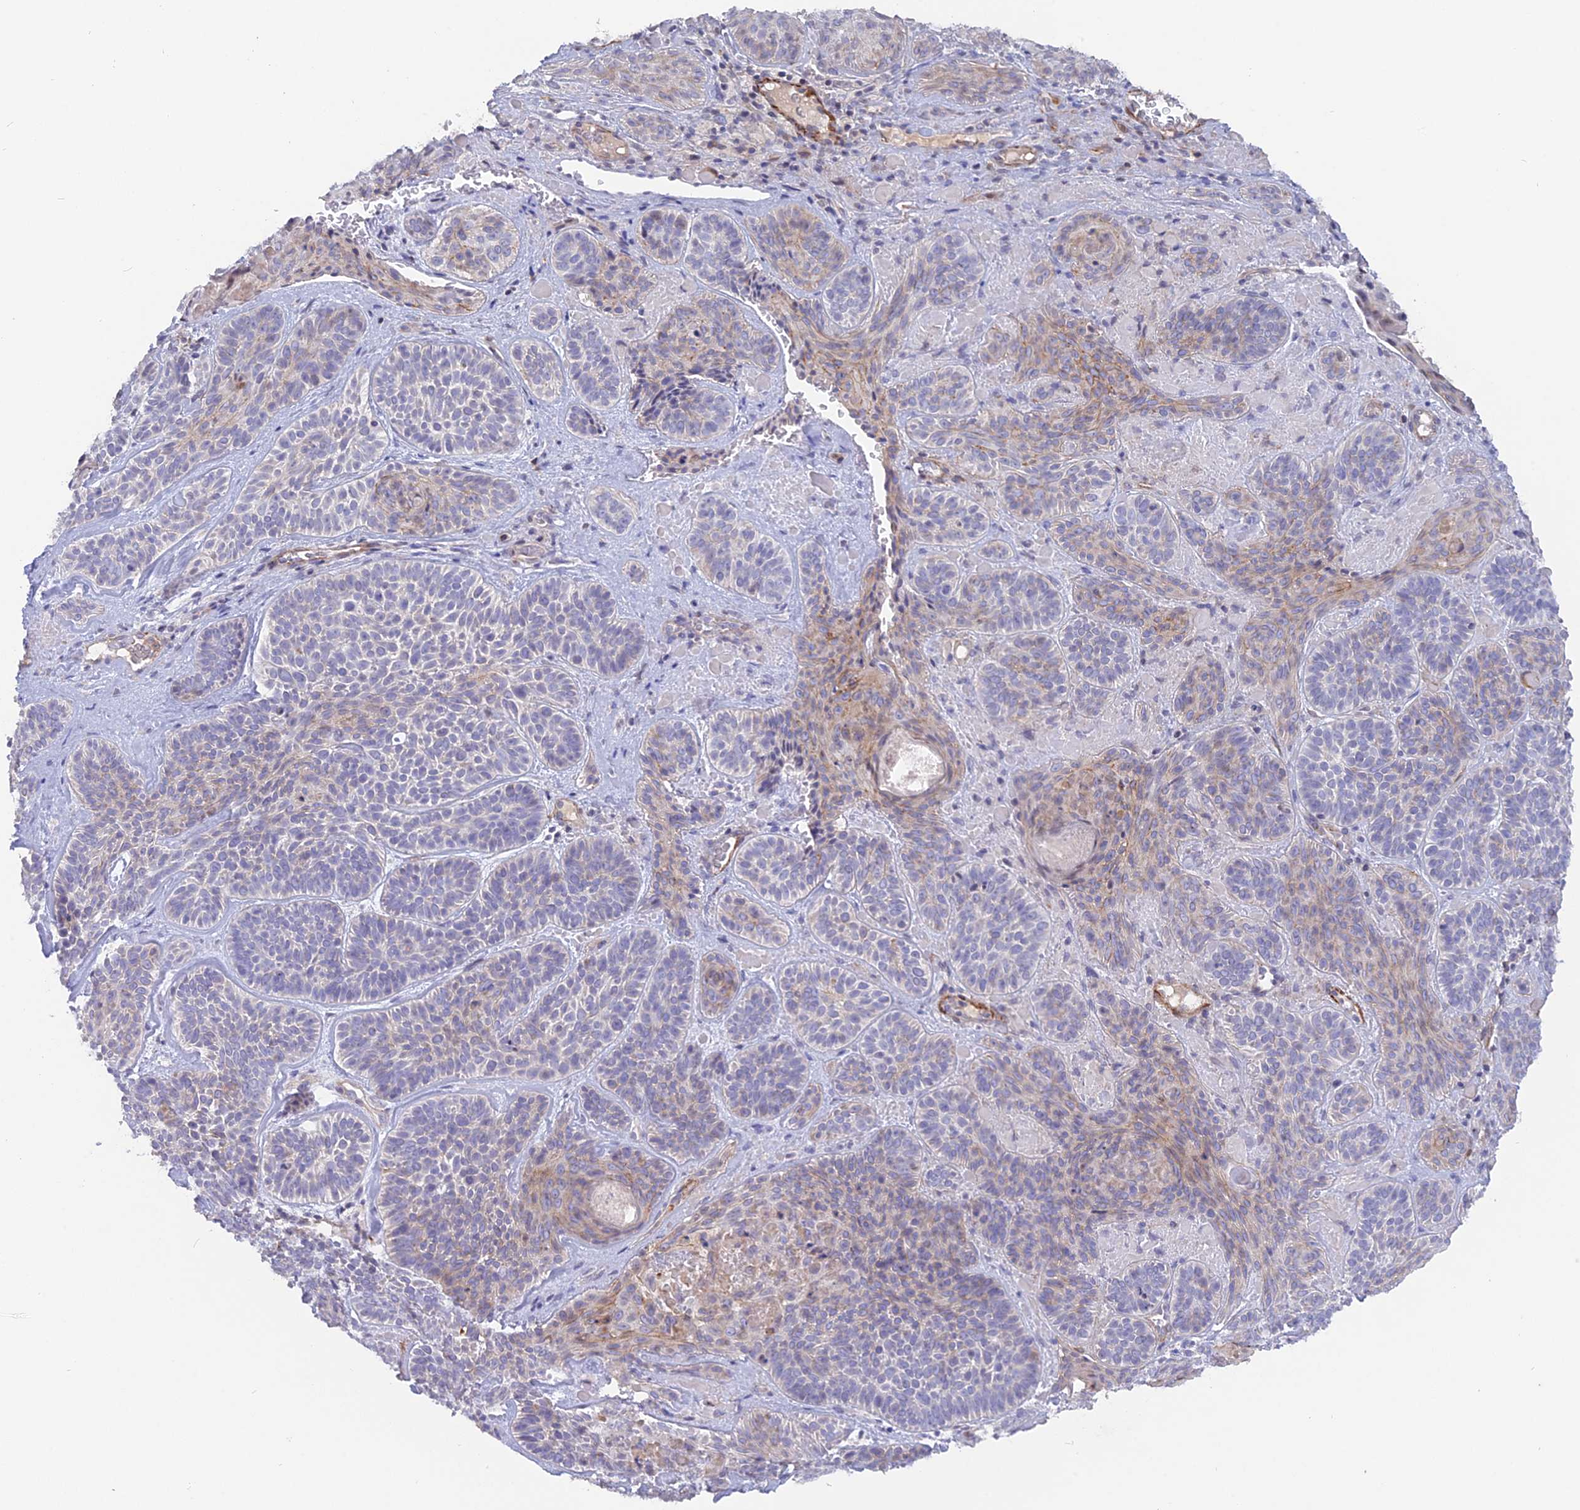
{"staining": {"intensity": "negative", "quantity": "none", "location": "none"}, "tissue": "skin cancer", "cell_type": "Tumor cells", "image_type": "cancer", "snomed": [{"axis": "morphology", "description": "Basal cell carcinoma"}, {"axis": "topography", "description": "Skin"}], "caption": "Tumor cells are negative for protein expression in human skin cancer.", "gene": "CCDC154", "patient": {"sex": "male", "age": 85}}